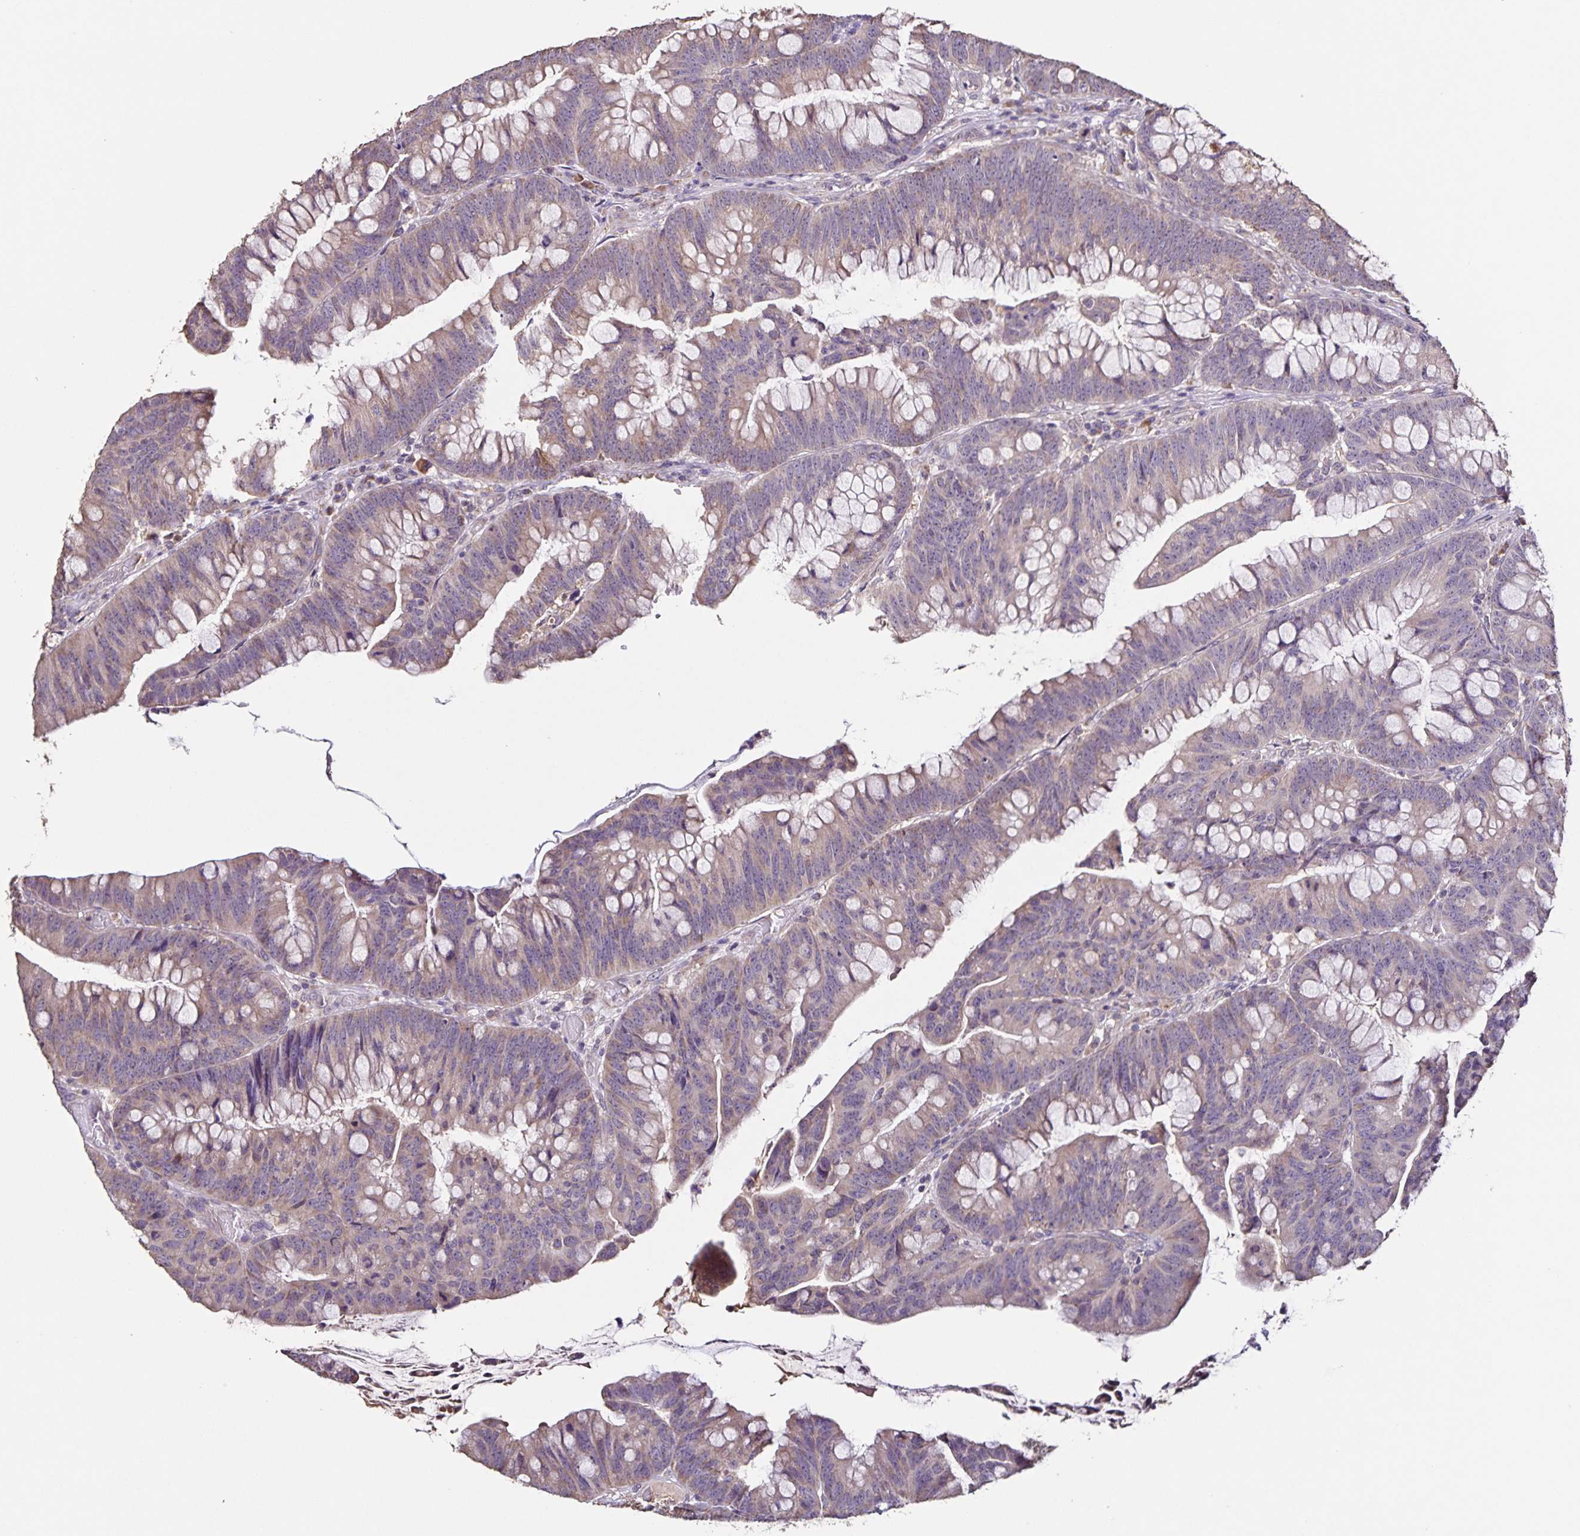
{"staining": {"intensity": "weak", "quantity": "25%-75%", "location": "cytoplasmic/membranous"}, "tissue": "colorectal cancer", "cell_type": "Tumor cells", "image_type": "cancer", "snomed": [{"axis": "morphology", "description": "Adenocarcinoma, NOS"}, {"axis": "topography", "description": "Colon"}], "caption": "A histopathology image of human colorectal adenocarcinoma stained for a protein reveals weak cytoplasmic/membranous brown staining in tumor cells.", "gene": "MAN1A1", "patient": {"sex": "male", "age": 62}}